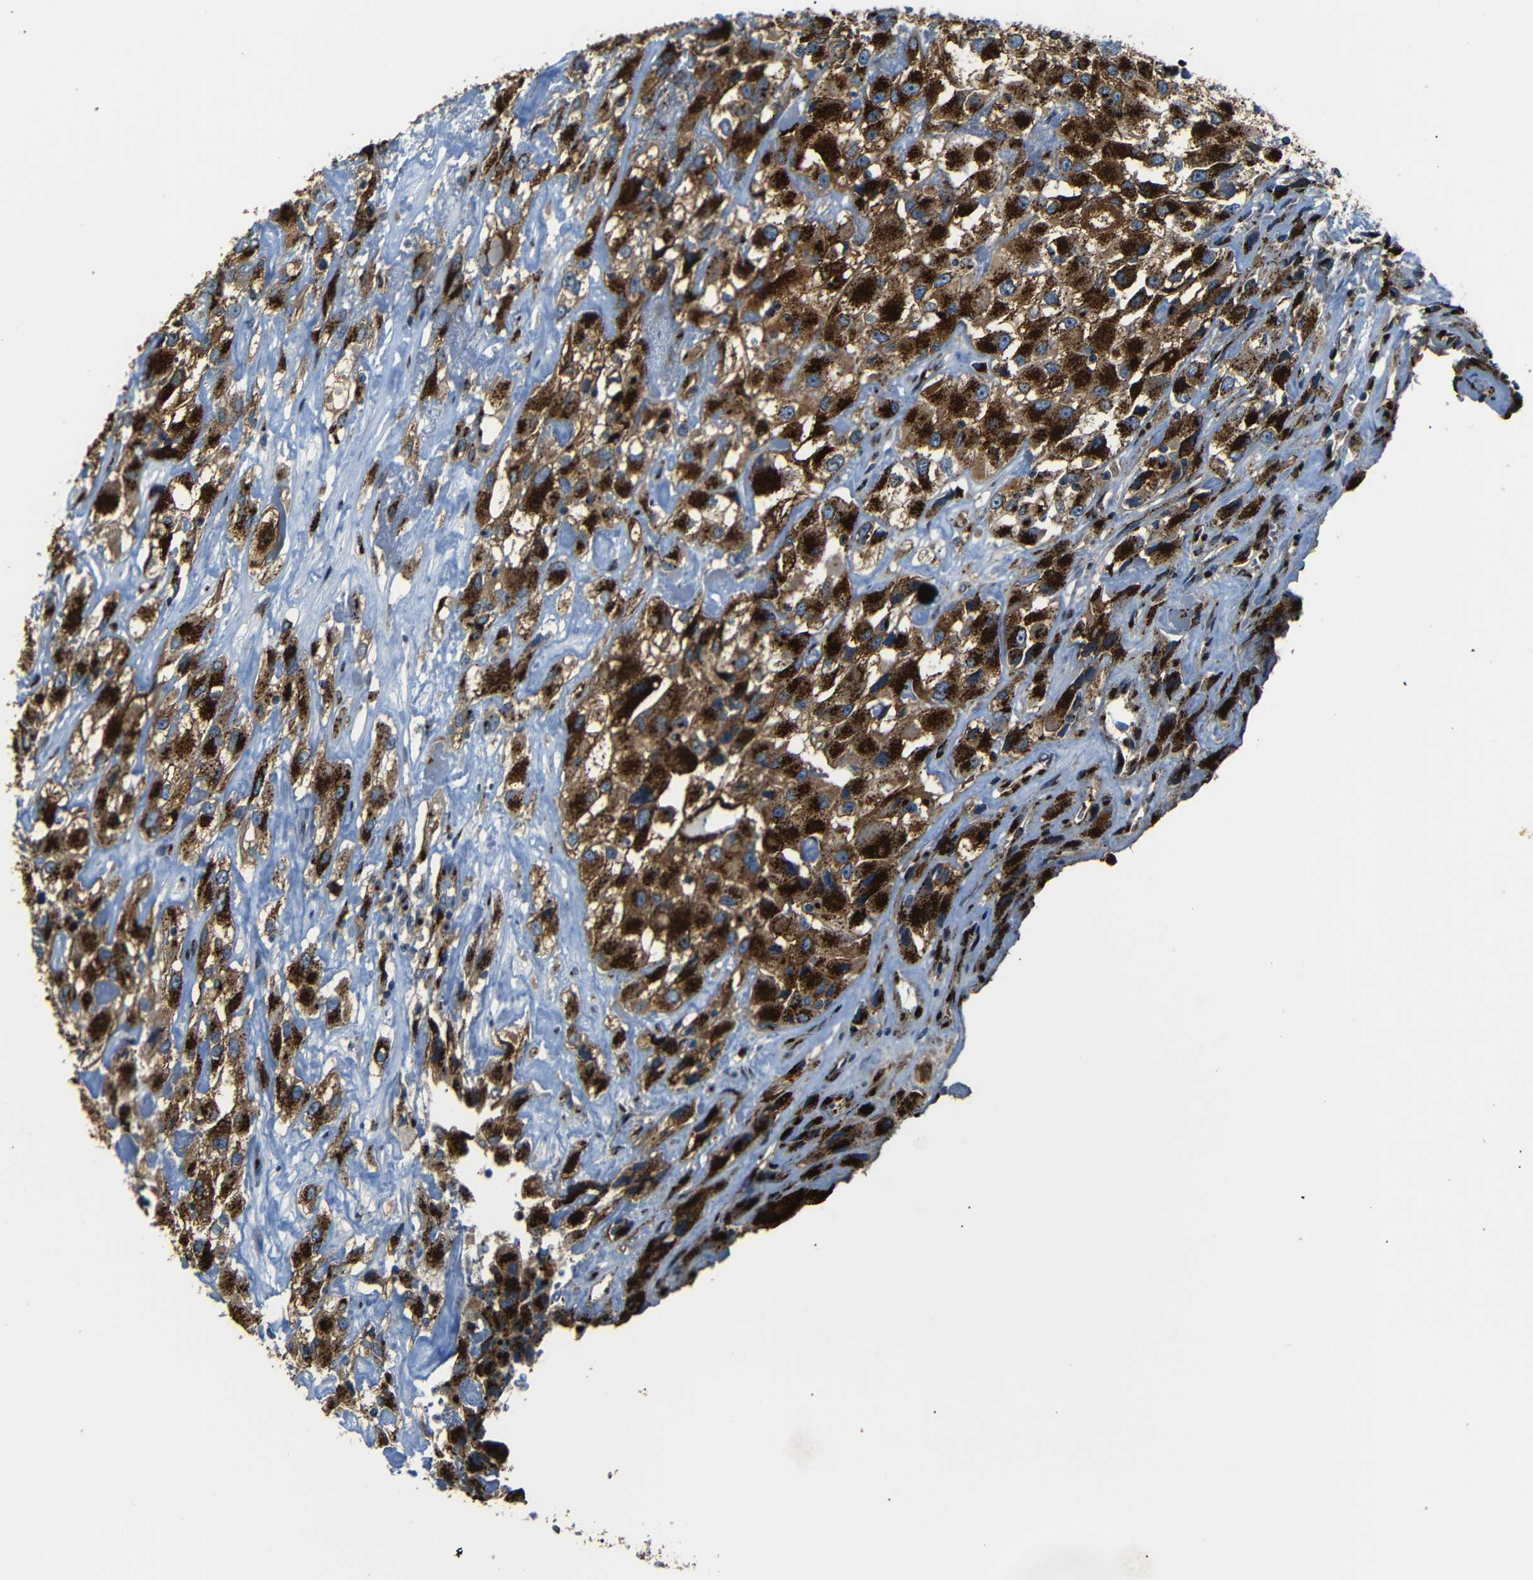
{"staining": {"intensity": "strong", "quantity": ">75%", "location": "cytoplasmic/membranous"}, "tissue": "renal cancer", "cell_type": "Tumor cells", "image_type": "cancer", "snomed": [{"axis": "morphology", "description": "Adenocarcinoma, NOS"}, {"axis": "topography", "description": "Kidney"}], "caption": "Immunohistochemical staining of renal cancer exhibits high levels of strong cytoplasmic/membranous protein positivity in about >75% of tumor cells. The staining is performed using DAB brown chromogen to label protein expression. The nuclei are counter-stained blue using hematoxylin.", "gene": "TGOLN2", "patient": {"sex": "female", "age": 52}}